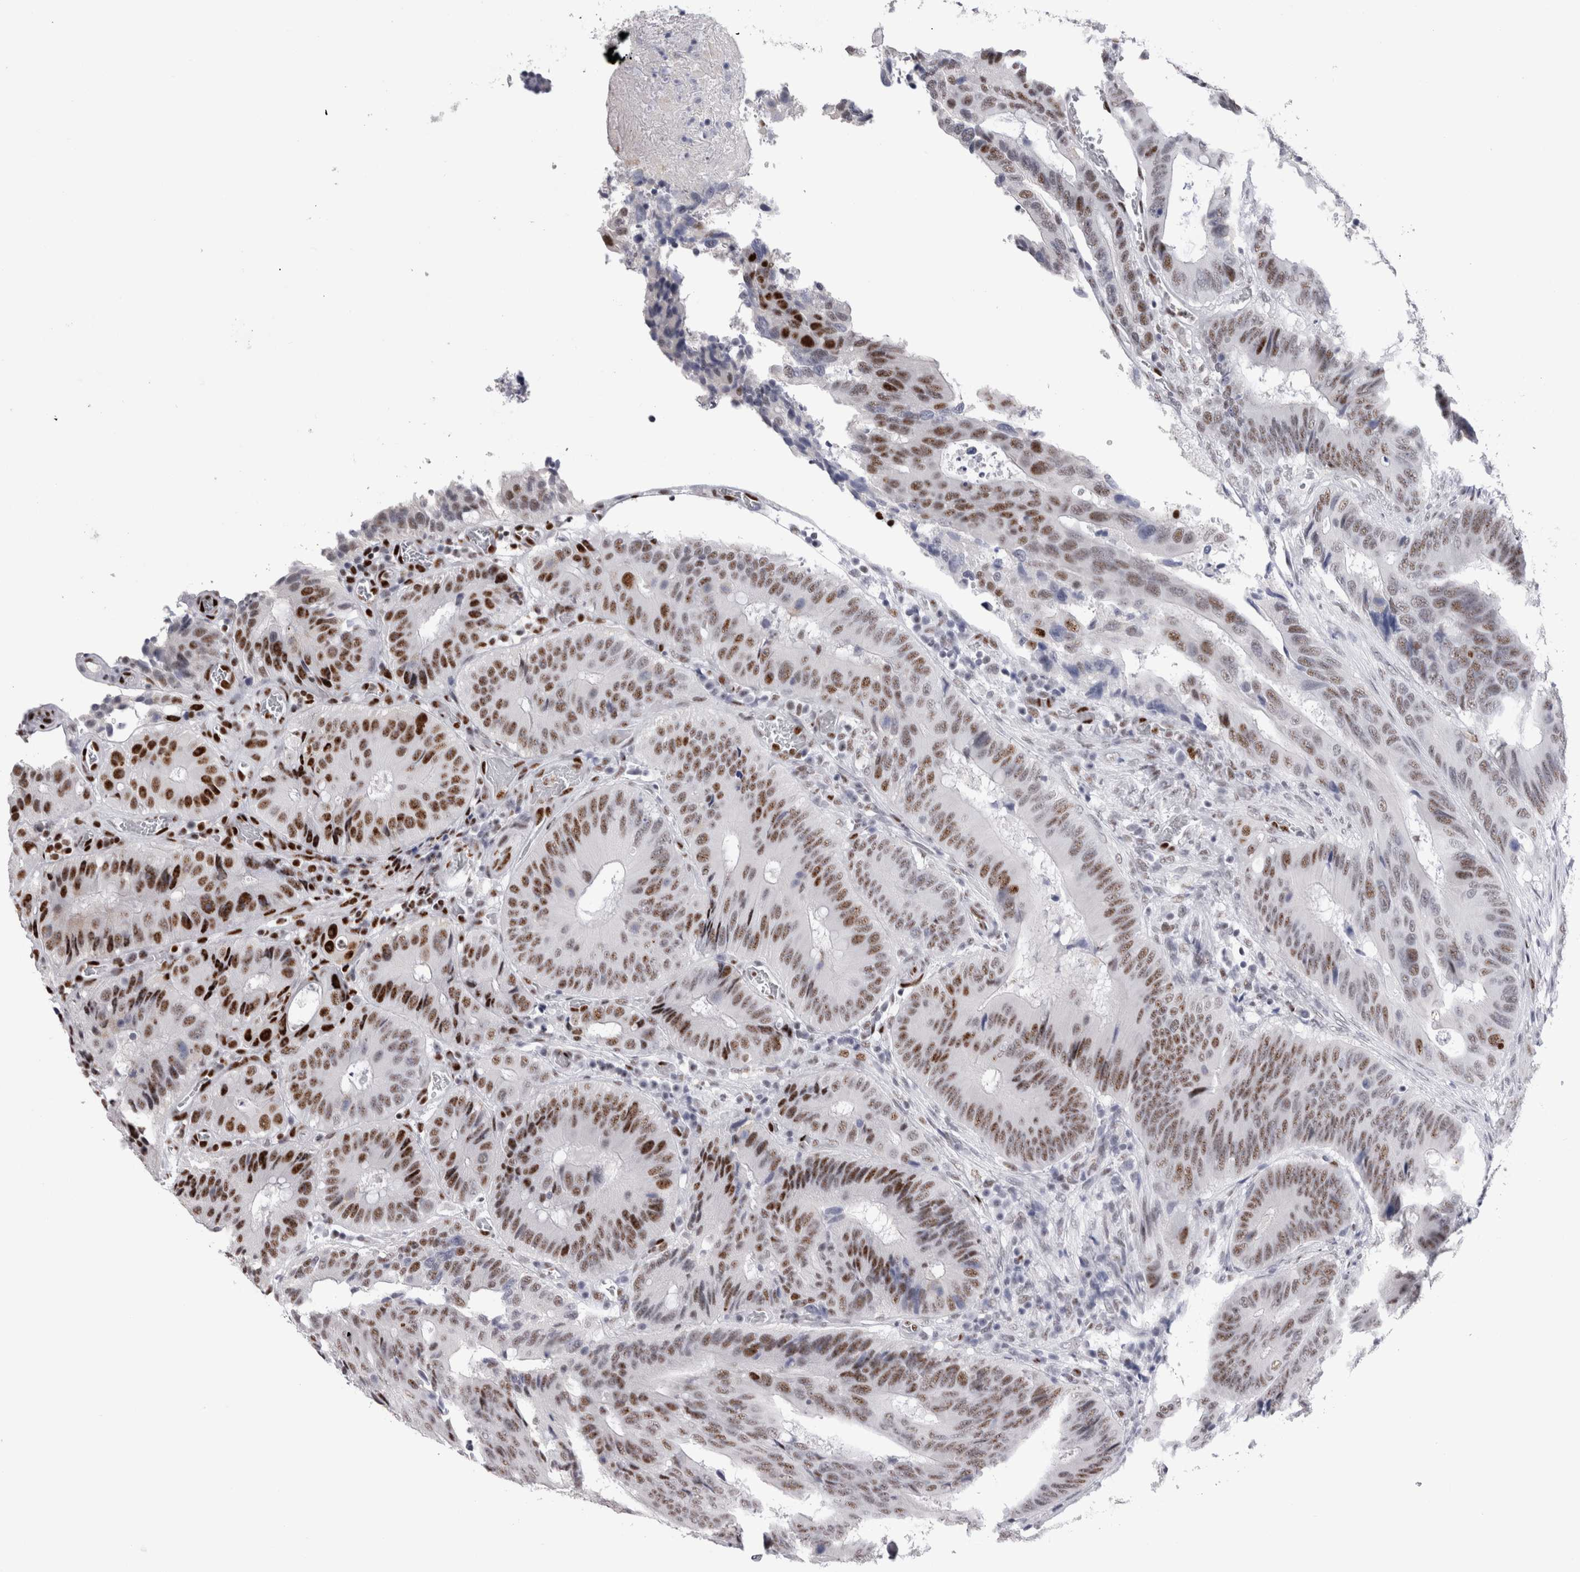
{"staining": {"intensity": "strong", "quantity": "25%-75%", "location": "nuclear"}, "tissue": "colorectal cancer", "cell_type": "Tumor cells", "image_type": "cancer", "snomed": [{"axis": "morphology", "description": "Adenocarcinoma, NOS"}, {"axis": "topography", "description": "Colon"}], "caption": "Protein staining demonstrates strong nuclear expression in about 25%-75% of tumor cells in colorectal adenocarcinoma. The staining was performed using DAB (3,3'-diaminobenzidine) to visualize the protein expression in brown, while the nuclei were stained in blue with hematoxylin (Magnification: 20x).", "gene": "RBM6", "patient": {"sex": "male", "age": 83}}